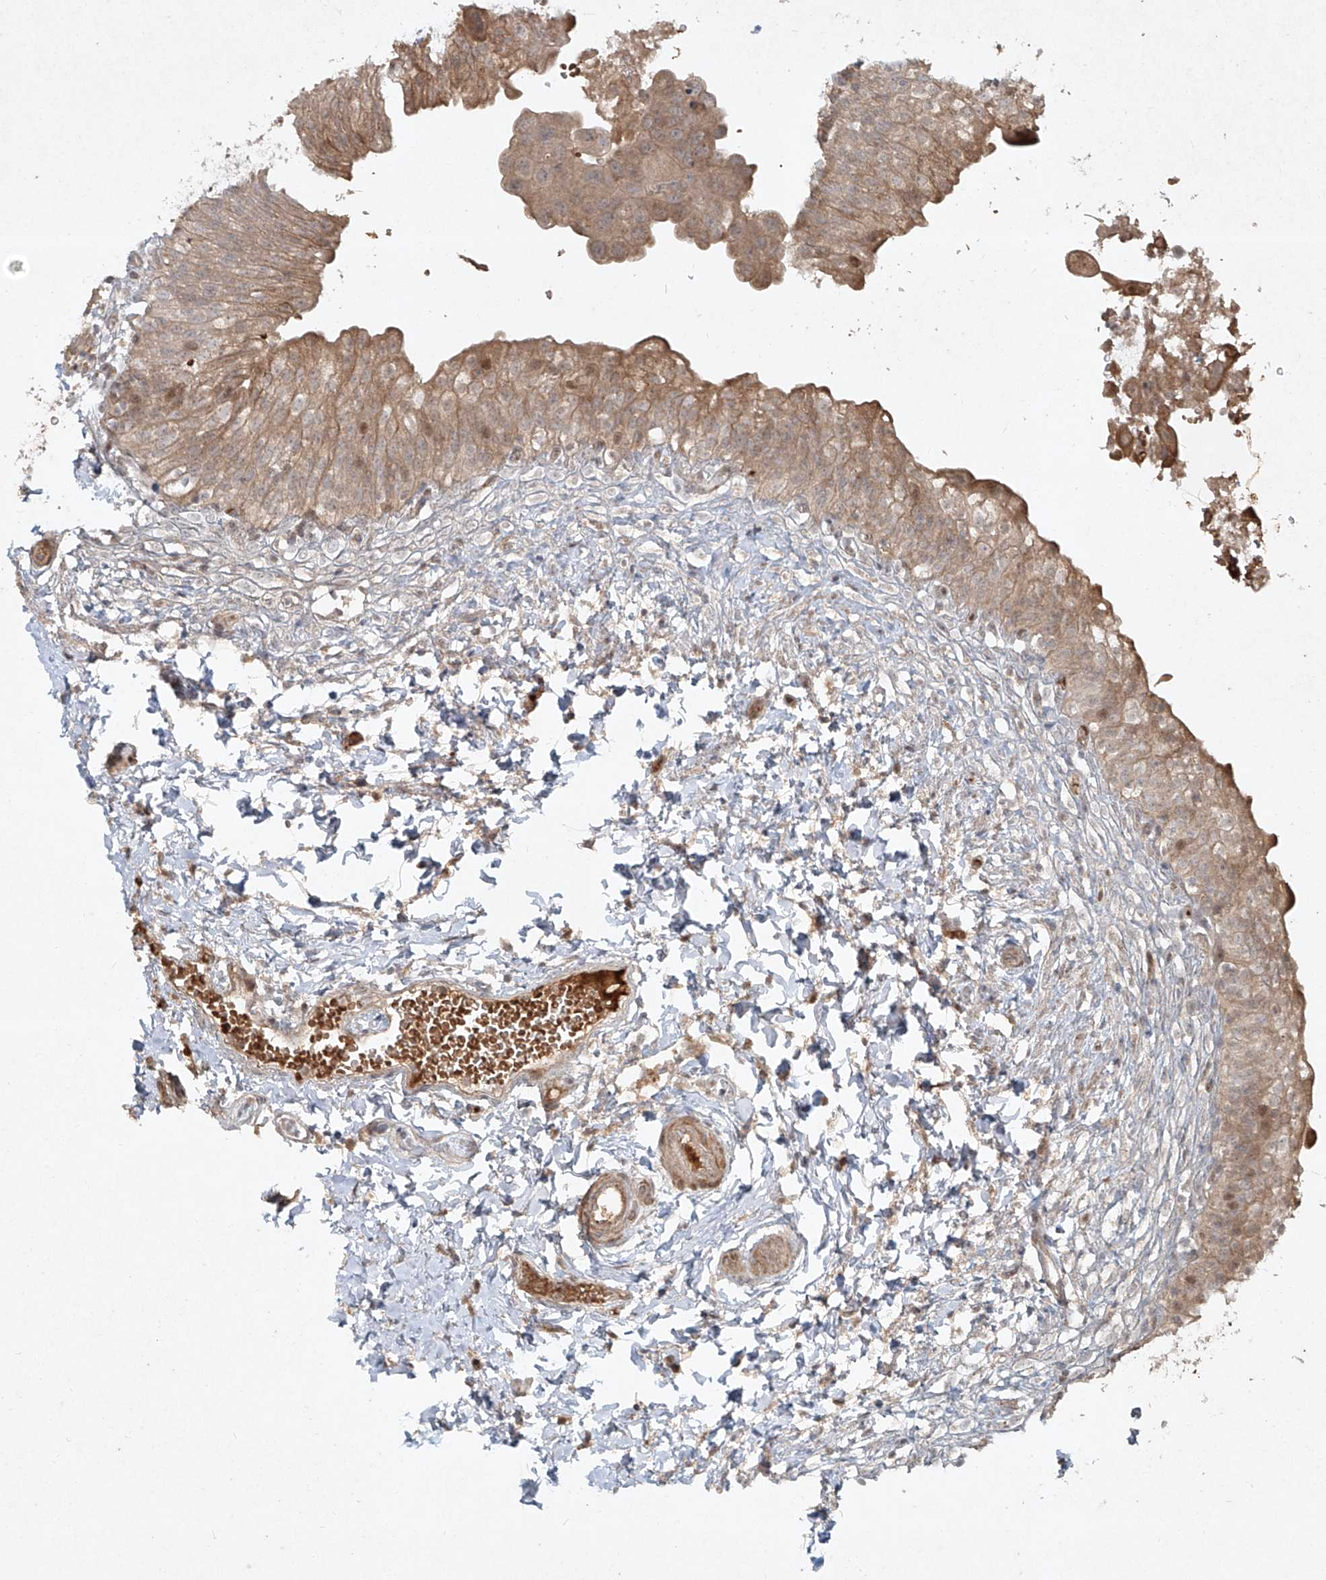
{"staining": {"intensity": "moderate", "quantity": "25%-75%", "location": "cytoplasmic/membranous"}, "tissue": "urinary bladder", "cell_type": "Urothelial cells", "image_type": "normal", "snomed": [{"axis": "morphology", "description": "Normal tissue, NOS"}, {"axis": "topography", "description": "Urinary bladder"}], "caption": "Immunohistochemical staining of normal urinary bladder reveals moderate cytoplasmic/membranous protein staining in about 25%-75% of urothelial cells. (Stains: DAB (3,3'-diaminobenzidine) in brown, nuclei in blue, Microscopy: brightfield microscopy at high magnification).", "gene": "CYYR1", "patient": {"sex": "male", "age": 55}}